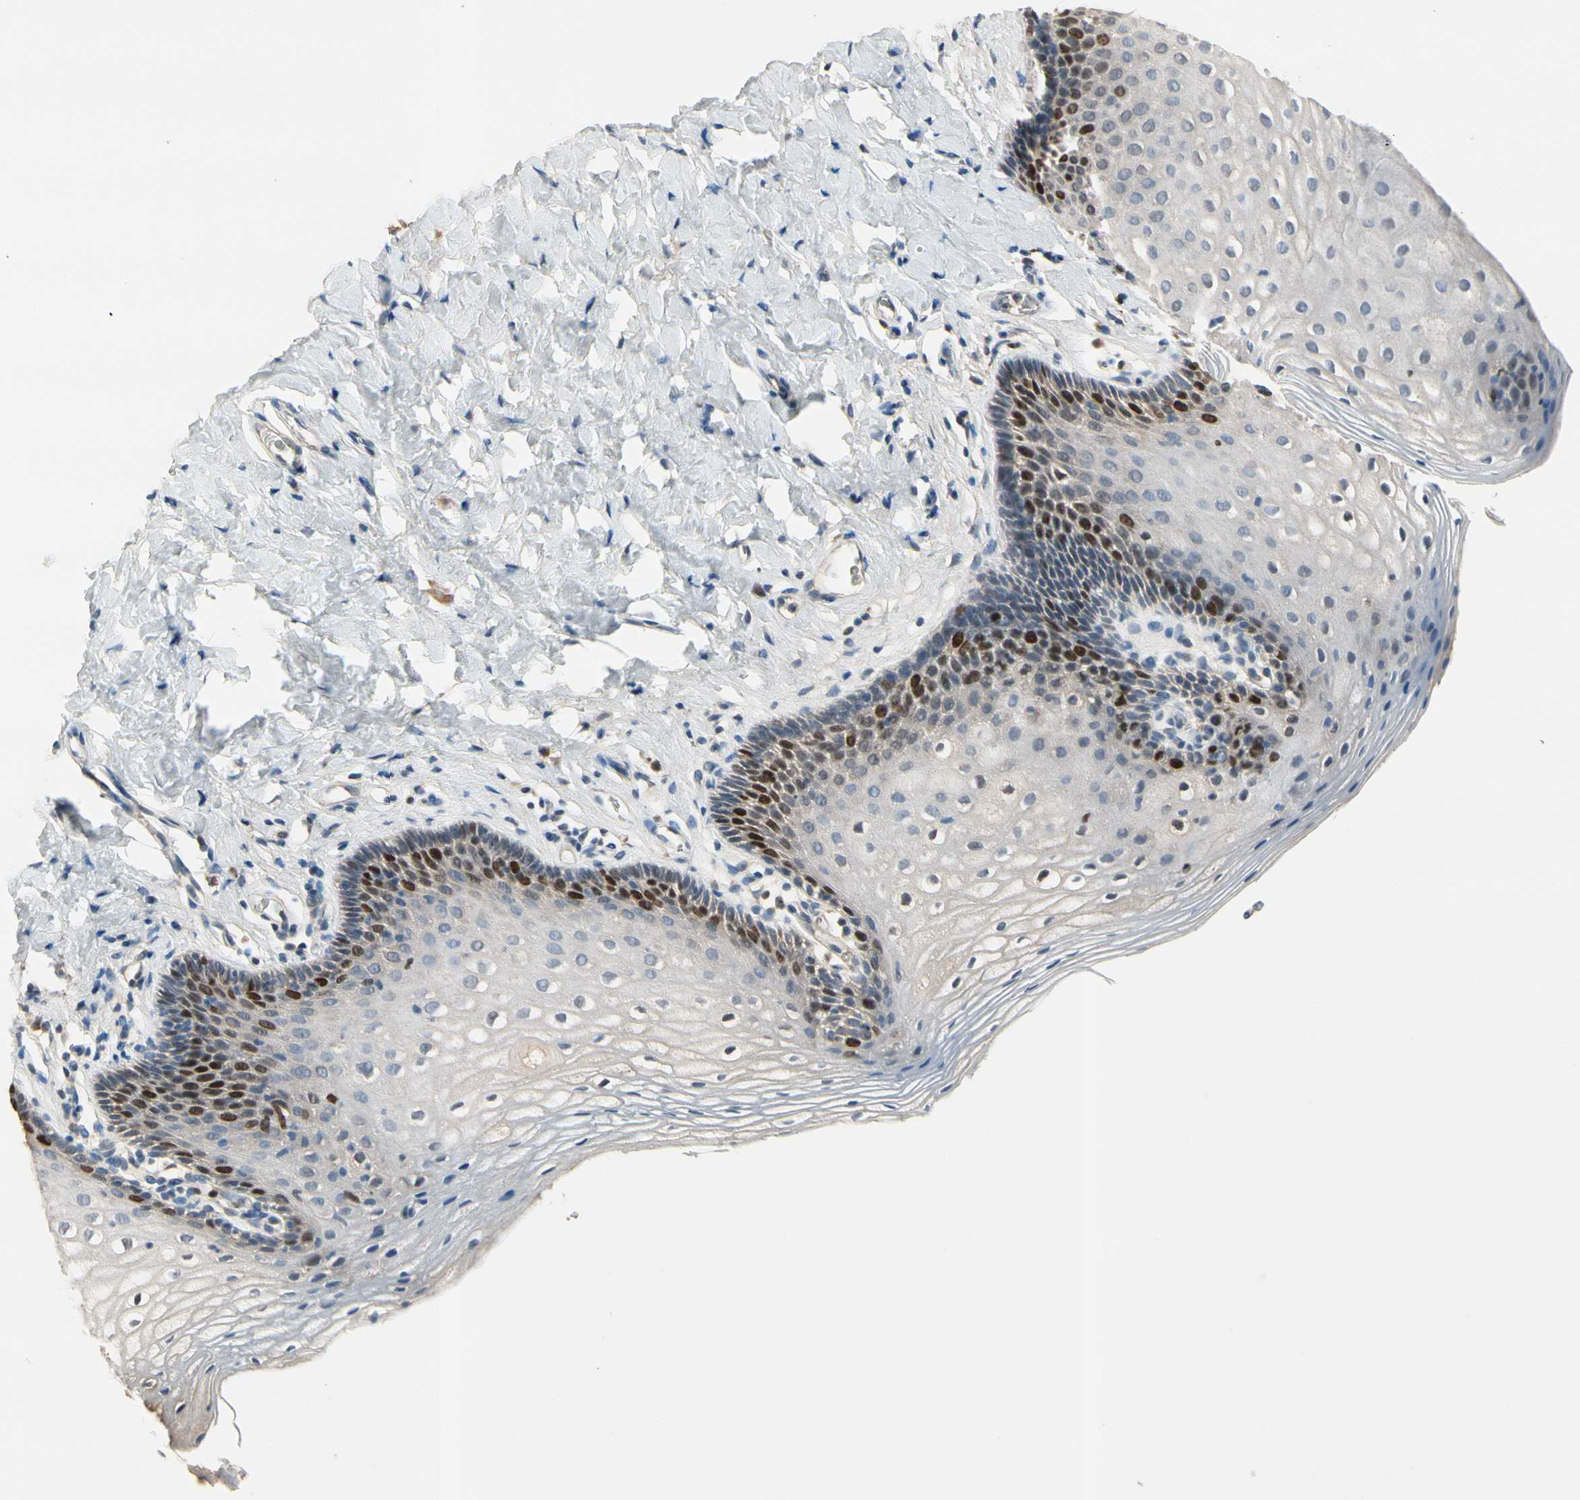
{"staining": {"intensity": "strong", "quantity": "<25%", "location": "nuclear"}, "tissue": "vagina", "cell_type": "Squamous epithelial cells", "image_type": "normal", "snomed": [{"axis": "morphology", "description": "Normal tissue, NOS"}, {"axis": "topography", "description": "Vagina"}], "caption": "This is an image of immunohistochemistry staining of benign vagina, which shows strong expression in the nuclear of squamous epithelial cells.", "gene": "ZKSCAN3", "patient": {"sex": "female", "age": 55}}